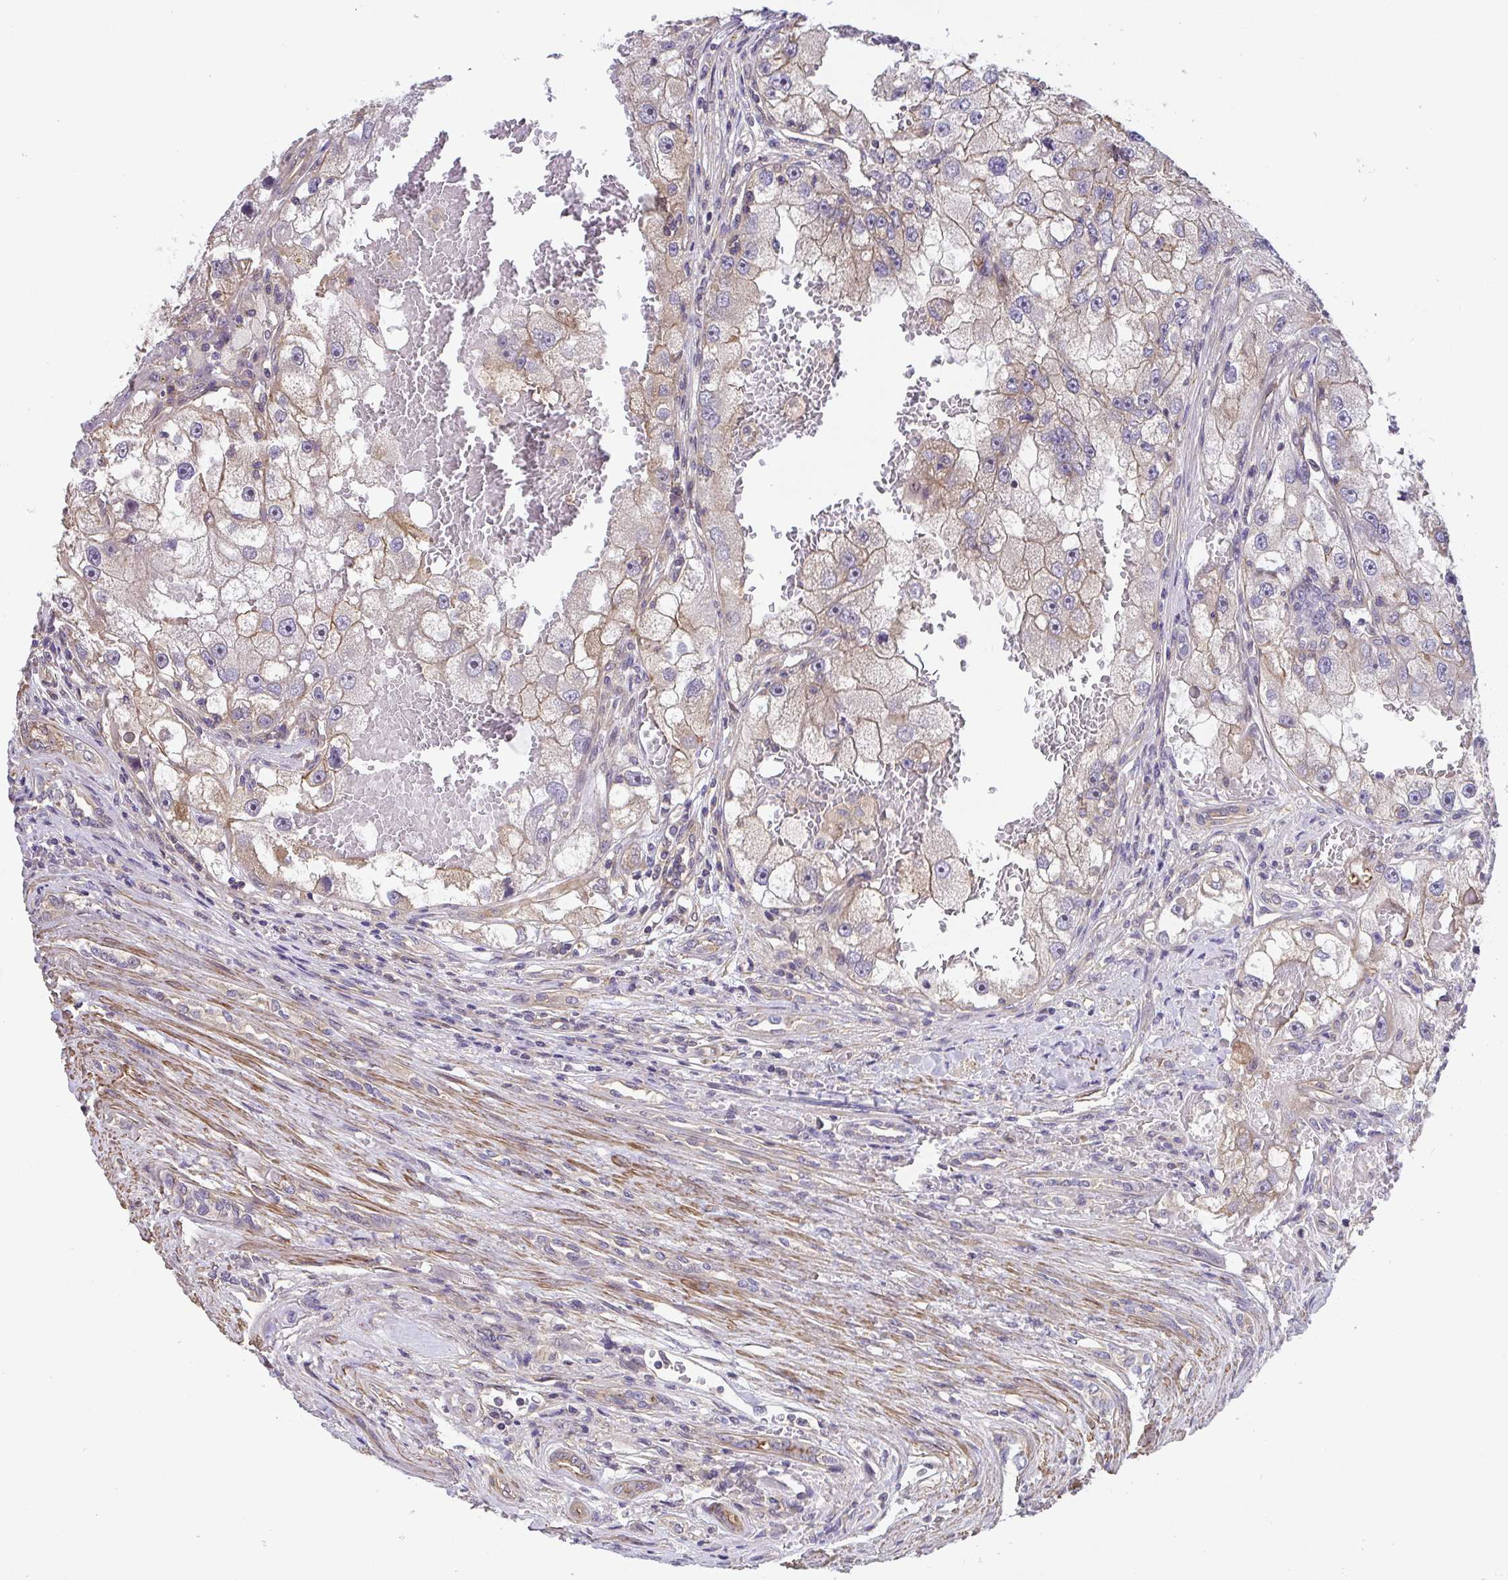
{"staining": {"intensity": "weak", "quantity": "25%-75%", "location": "cytoplasmic/membranous"}, "tissue": "renal cancer", "cell_type": "Tumor cells", "image_type": "cancer", "snomed": [{"axis": "morphology", "description": "Adenocarcinoma, NOS"}, {"axis": "topography", "description": "Kidney"}], "caption": "Immunohistochemical staining of renal cancer displays weak cytoplasmic/membranous protein expression in about 25%-75% of tumor cells. The staining is performed using DAB (3,3'-diaminobenzidine) brown chromogen to label protein expression. The nuclei are counter-stained blue using hematoxylin.", "gene": "ZNF696", "patient": {"sex": "male", "age": 63}}